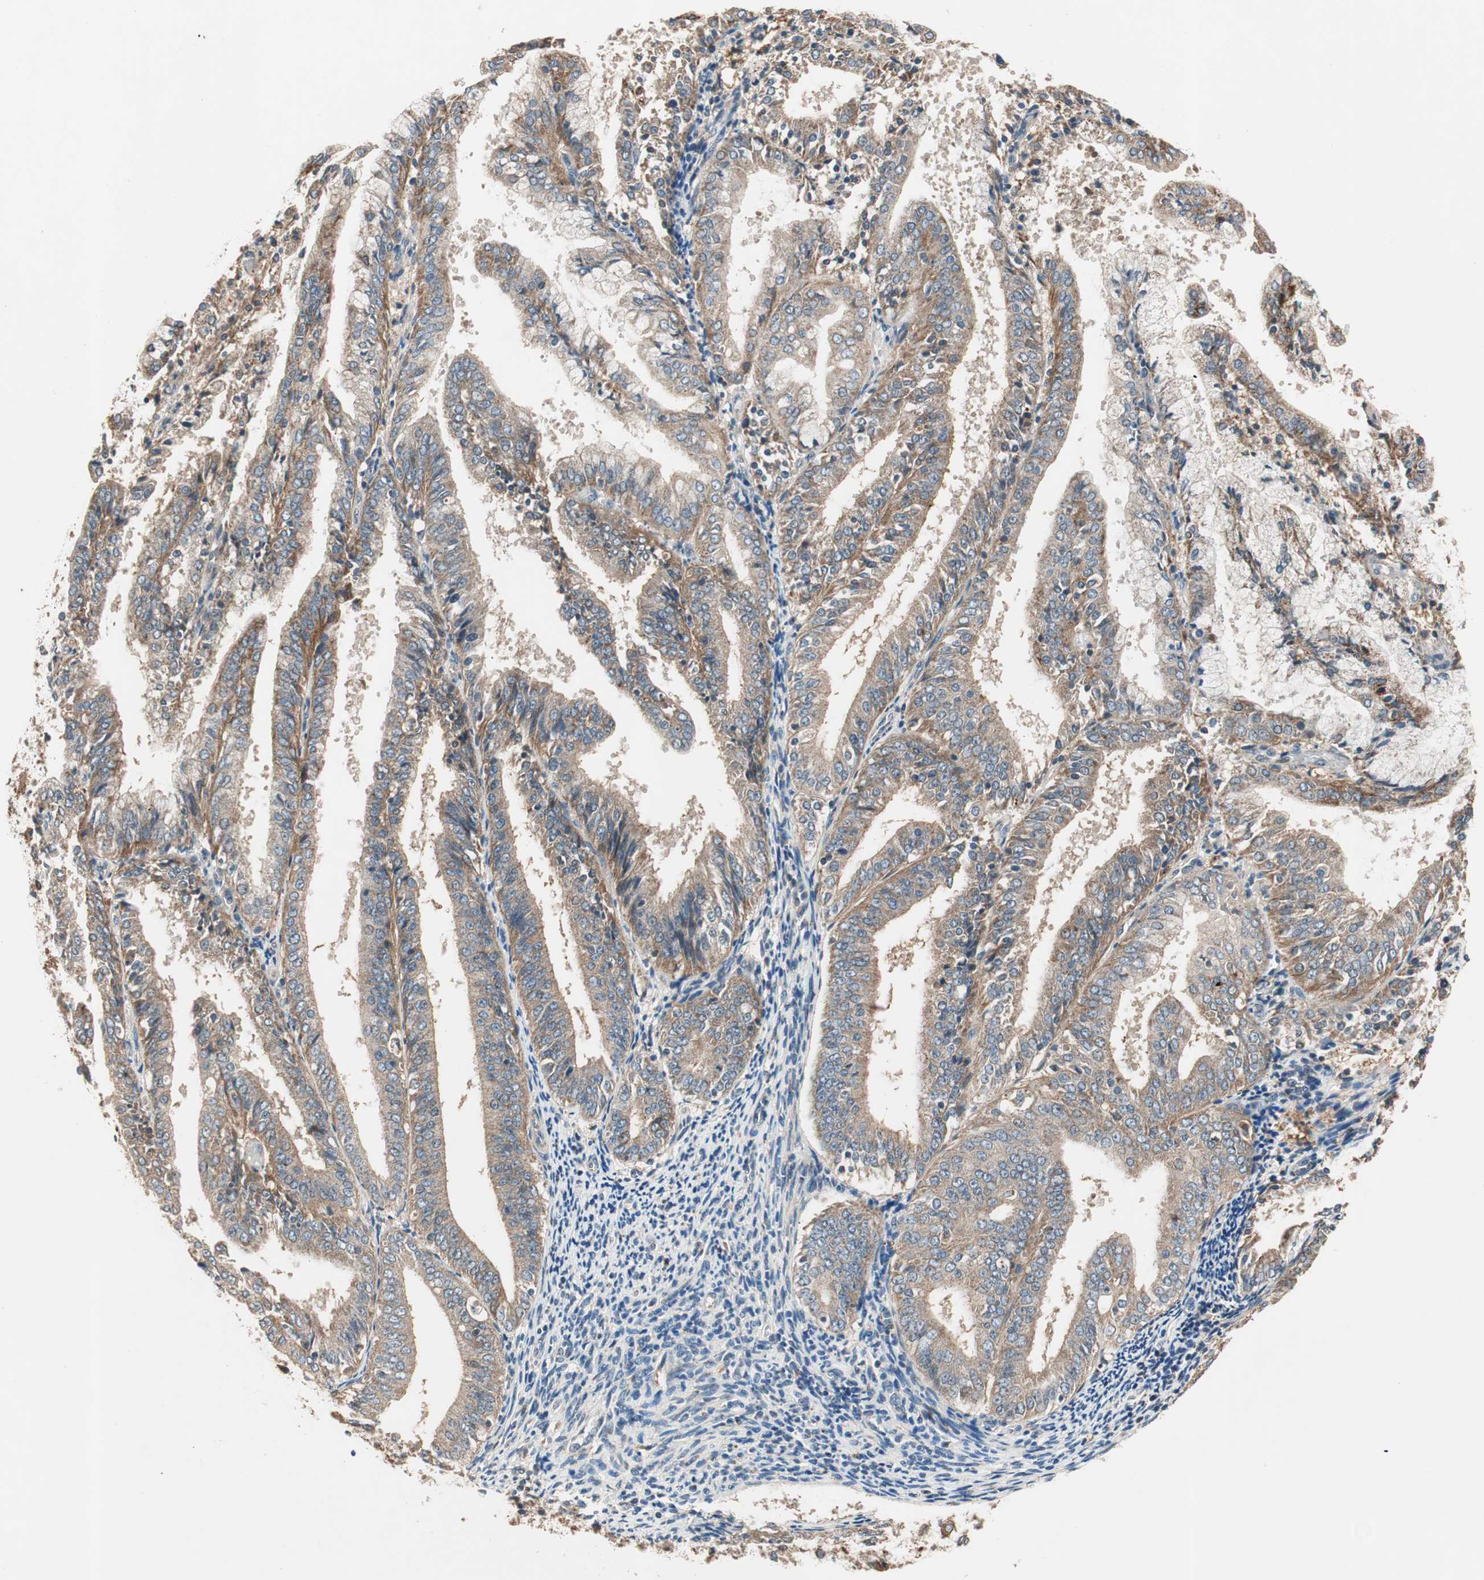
{"staining": {"intensity": "moderate", "quantity": ">75%", "location": "cytoplasmic/membranous"}, "tissue": "endometrial cancer", "cell_type": "Tumor cells", "image_type": "cancer", "snomed": [{"axis": "morphology", "description": "Adenocarcinoma, NOS"}, {"axis": "topography", "description": "Endometrium"}], "caption": "DAB immunohistochemical staining of endometrial cancer reveals moderate cytoplasmic/membranous protein expression in about >75% of tumor cells. (brown staining indicates protein expression, while blue staining denotes nuclei).", "gene": "HPN", "patient": {"sex": "female", "age": 63}}